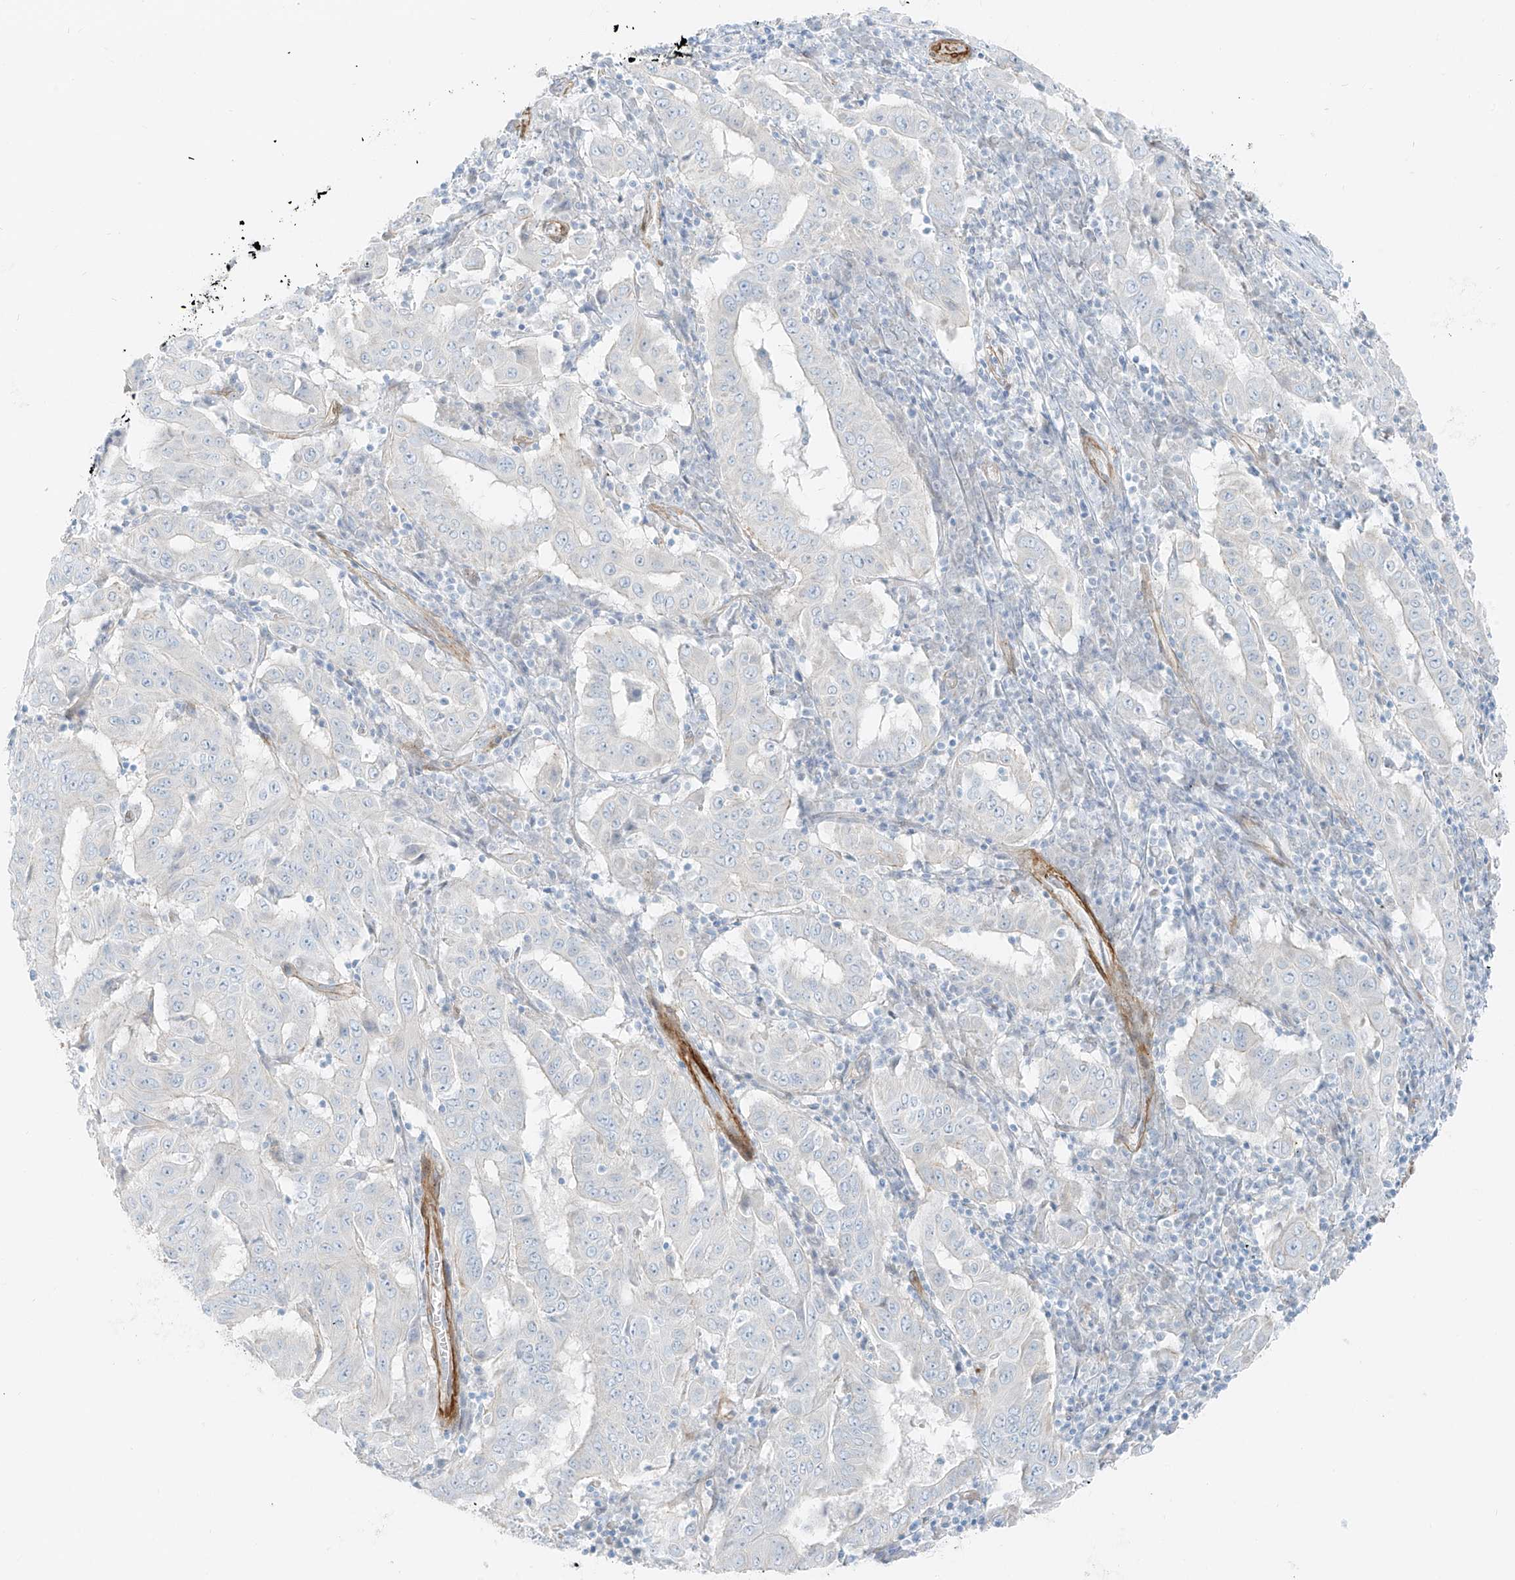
{"staining": {"intensity": "negative", "quantity": "none", "location": "none"}, "tissue": "pancreatic cancer", "cell_type": "Tumor cells", "image_type": "cancer", "snomed": [{"axis": "morphology", "description": "Adenocarcinoma, NOS"}, {"axis": "topography", "description": "Pancreas"}], "caption": "Immunohistochemistry (IHC) photomicrograph of neoplastic tissue: pancreatic adenocarcinoma stained with DAB (3,3'-diaminobenzidine) exhibits no significant protein staining in tumor cells.", "gene": "SMCP", "patient": {"sex": "male", "age": 63}}